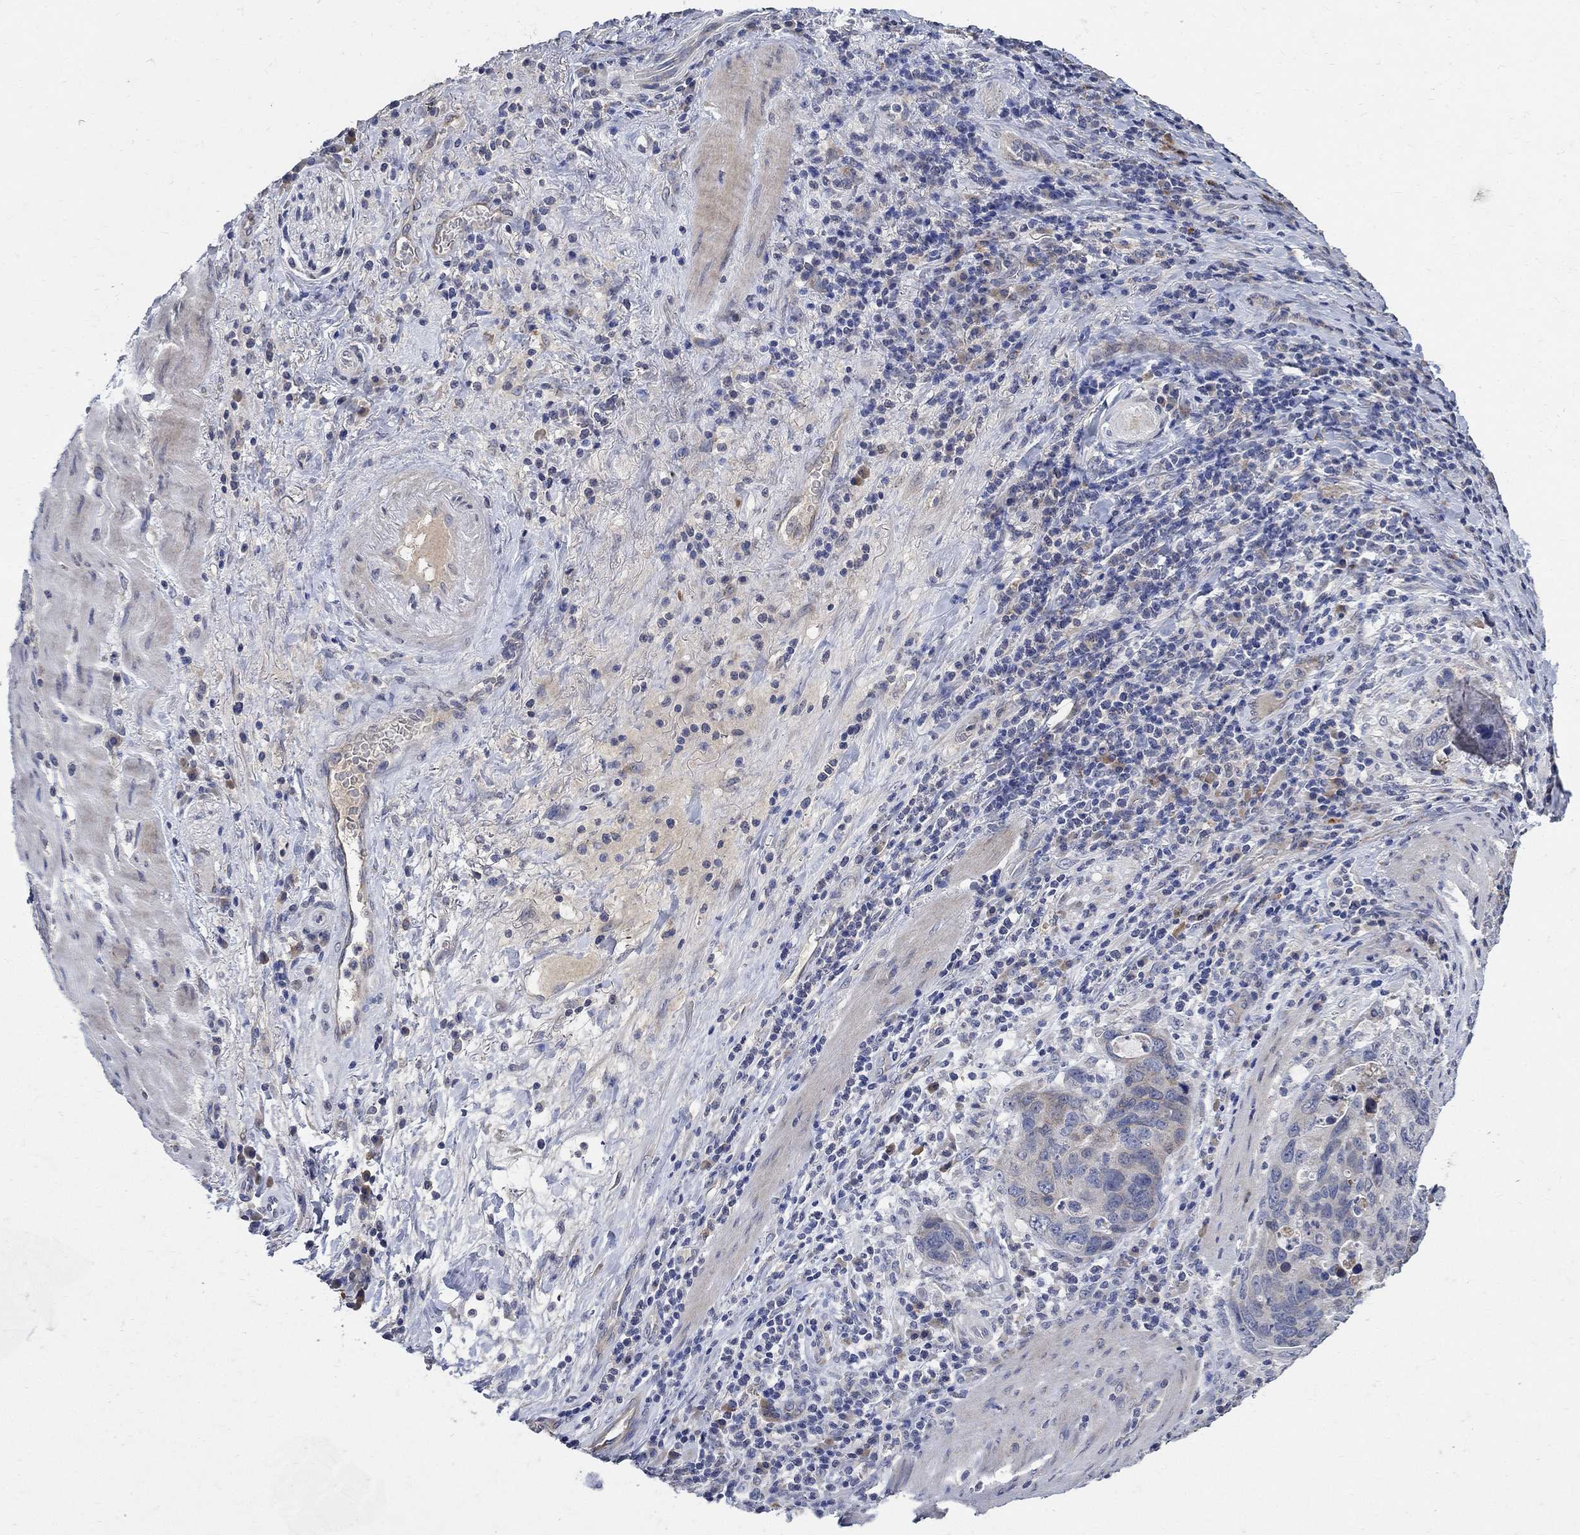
{"staining": {"intensity": "negative", "quantity": "none", "location": "none"}, "tissue": "stomach cancer", "cell_type": "Tumor cells", "image_type": "cancer", "snomed": [{"axis": "morphology", "description": "Adenocarcinoma, NOS"}, {"axis": "topography", "description": "Stomach"}], "caption": "Tumor cells show no significant staining in adenocarcinoma (stomach).", "gene": "TMEM169", "patient": {"sex": "male", "age": 54}}